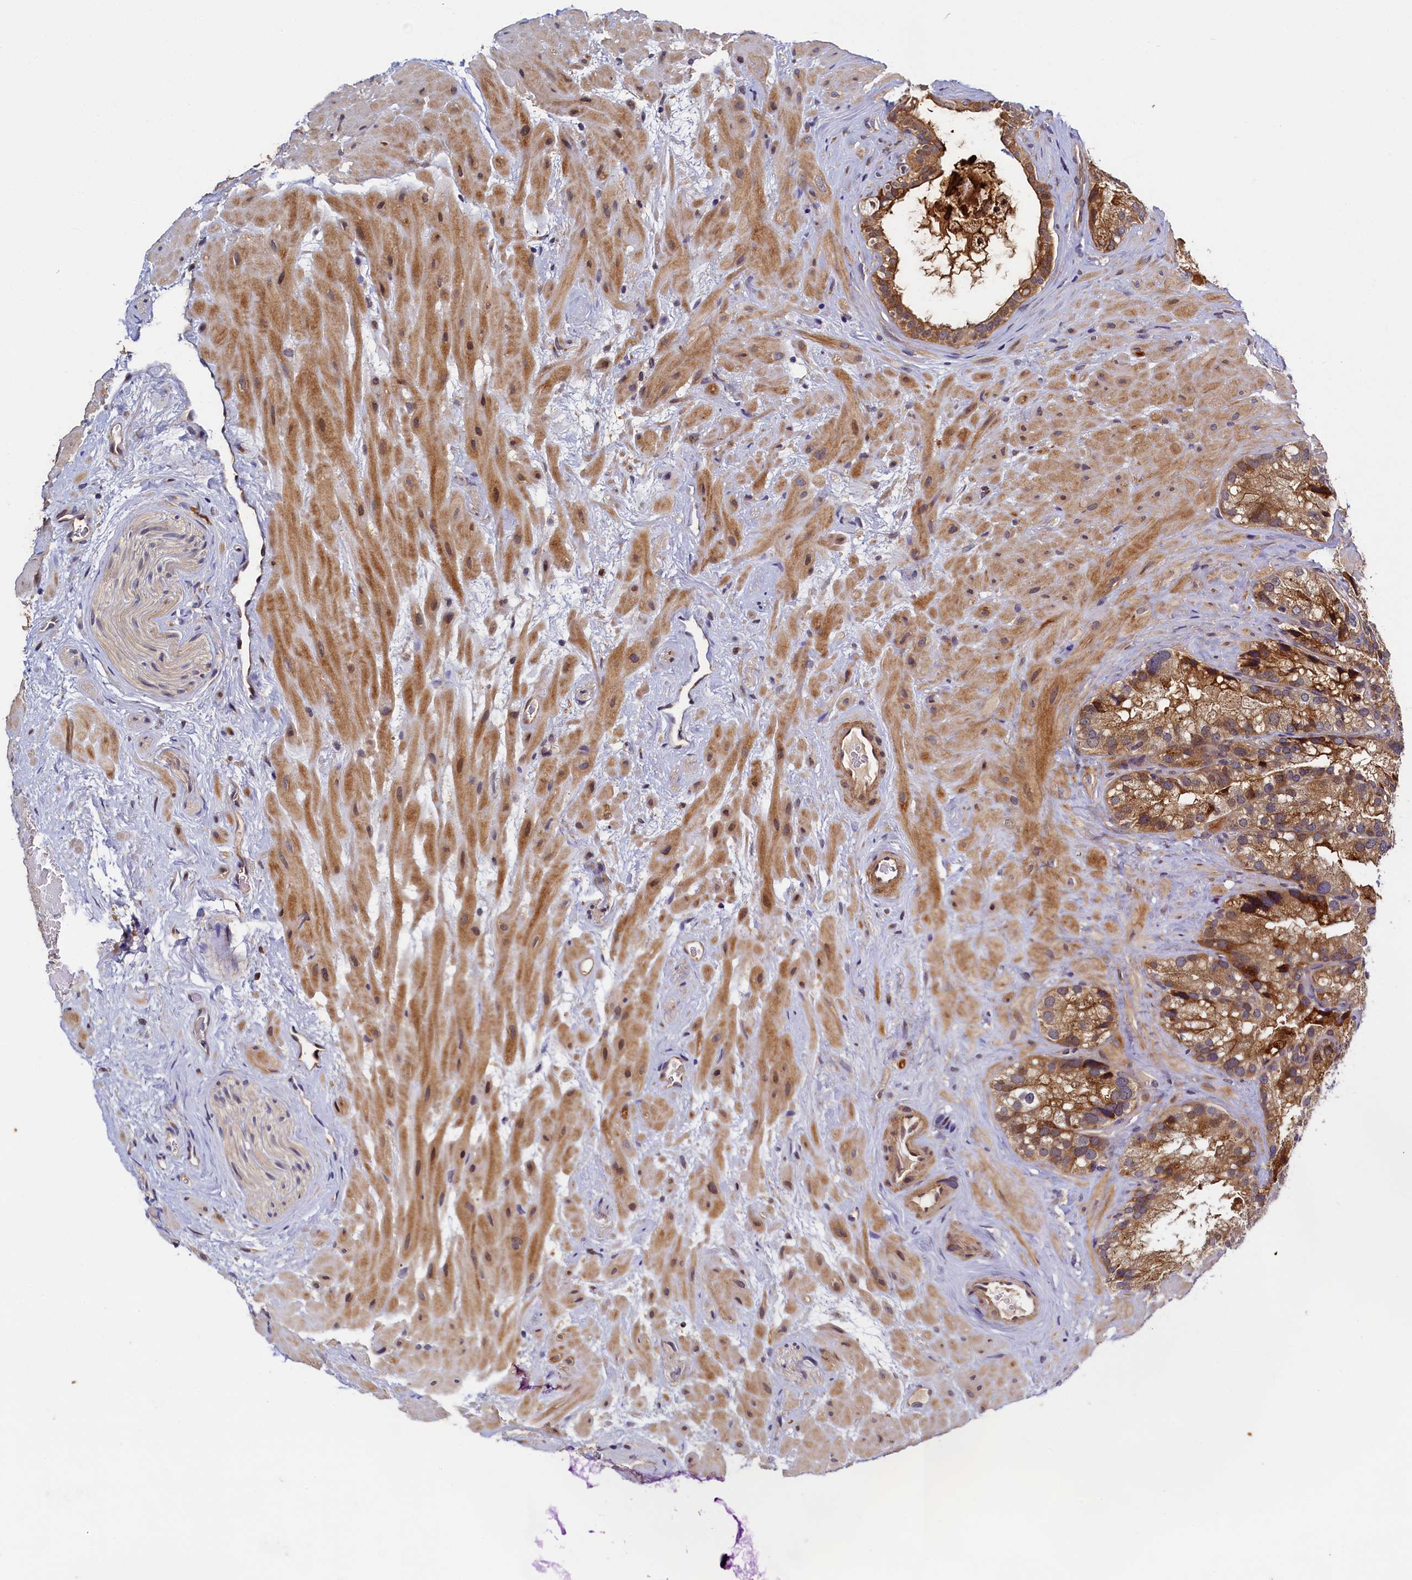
{"staining": {"intensity": "moderate", "quantity": ">75%", "location": "cytoplasmic/membranous"}, "tissue": "seminal vesicle", "cell_type": "Glandular cells", "image_type": "normal", "snomed": [{"axis": "morphology", "description": "Normal tissue, NOS"}, {"axis": "topography", "description": "Prostate"}, {"axis": "topography", "description": "Seminal veicle"}], "caption": "High-power microscopy captured an IHC micrograph of benign seminal vesicle, revealing moderate cytoplasmic/membranous expression in approximately >75% of glandular cells. The protein is shown in brown color, while the nuclei are stained blue.", "gene": "SLC16A14", "patient": {"sex": "male", "age": 68}}